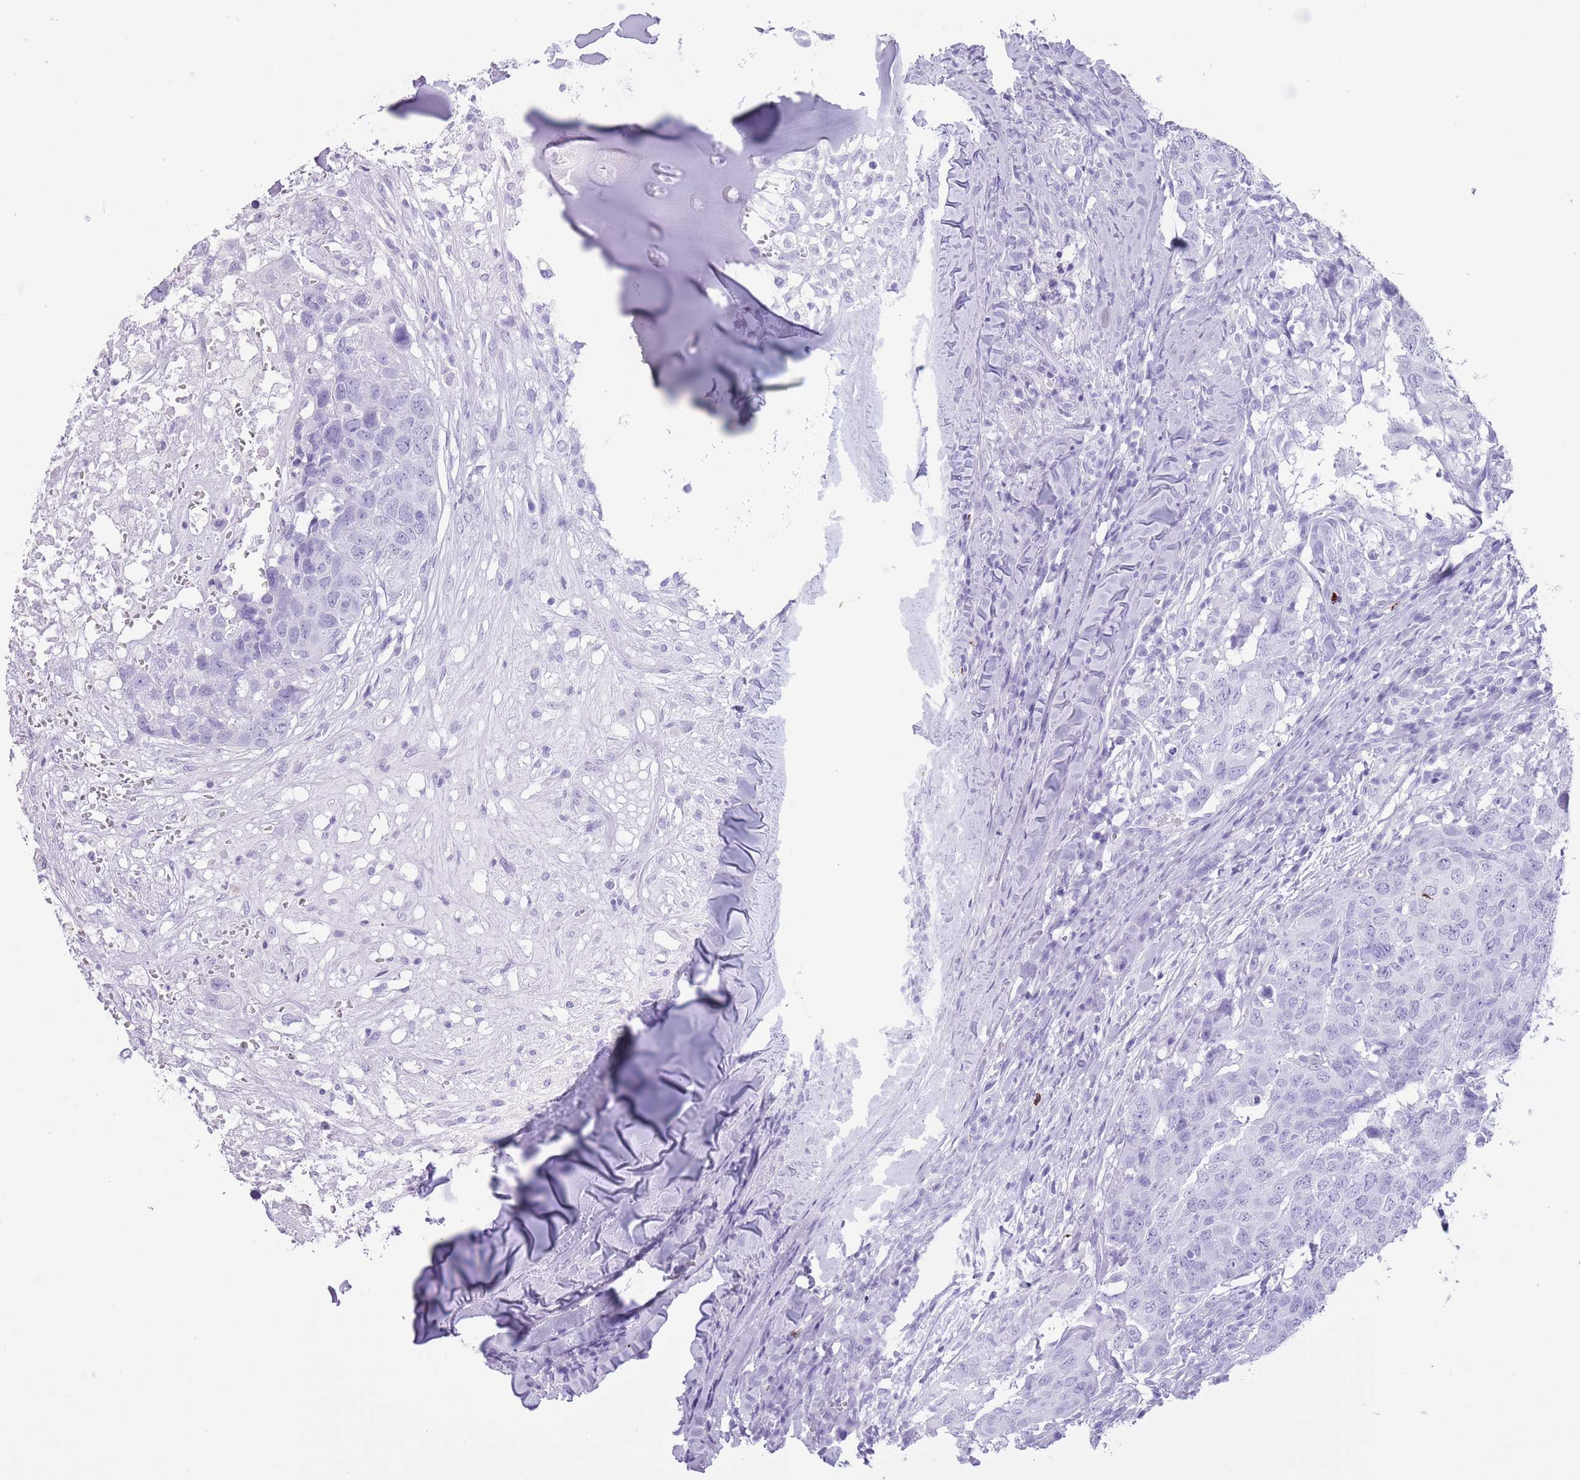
{"staining": {"intensity": "negative", "quantity": "none", "location": "none"}, "tissue": "head and neck cancer", "cell_type": "Tumor cells", "image_type": "cancer", "snomed": [{"axis": "morphology", "description": "Normal tissue, NOS"}, {"axis": "morphology", "description": "Squamous cell carcinoma, NOS"}, {"axis": "topography", "description": "Skeletal muscle"}, {"axis": "topography", "description": "Vascular tissue"}, {"axis": "topography", "description": "Peripheral nerve tissue"}, {"axis": "topography", "description": "Head-Neck"}], "caption": "Immunohistochemistry of human head and neck cancer shows no expression in tumor cells.", "gene": "OR4F21", "patient": {"sex": "male", "age": 66}}